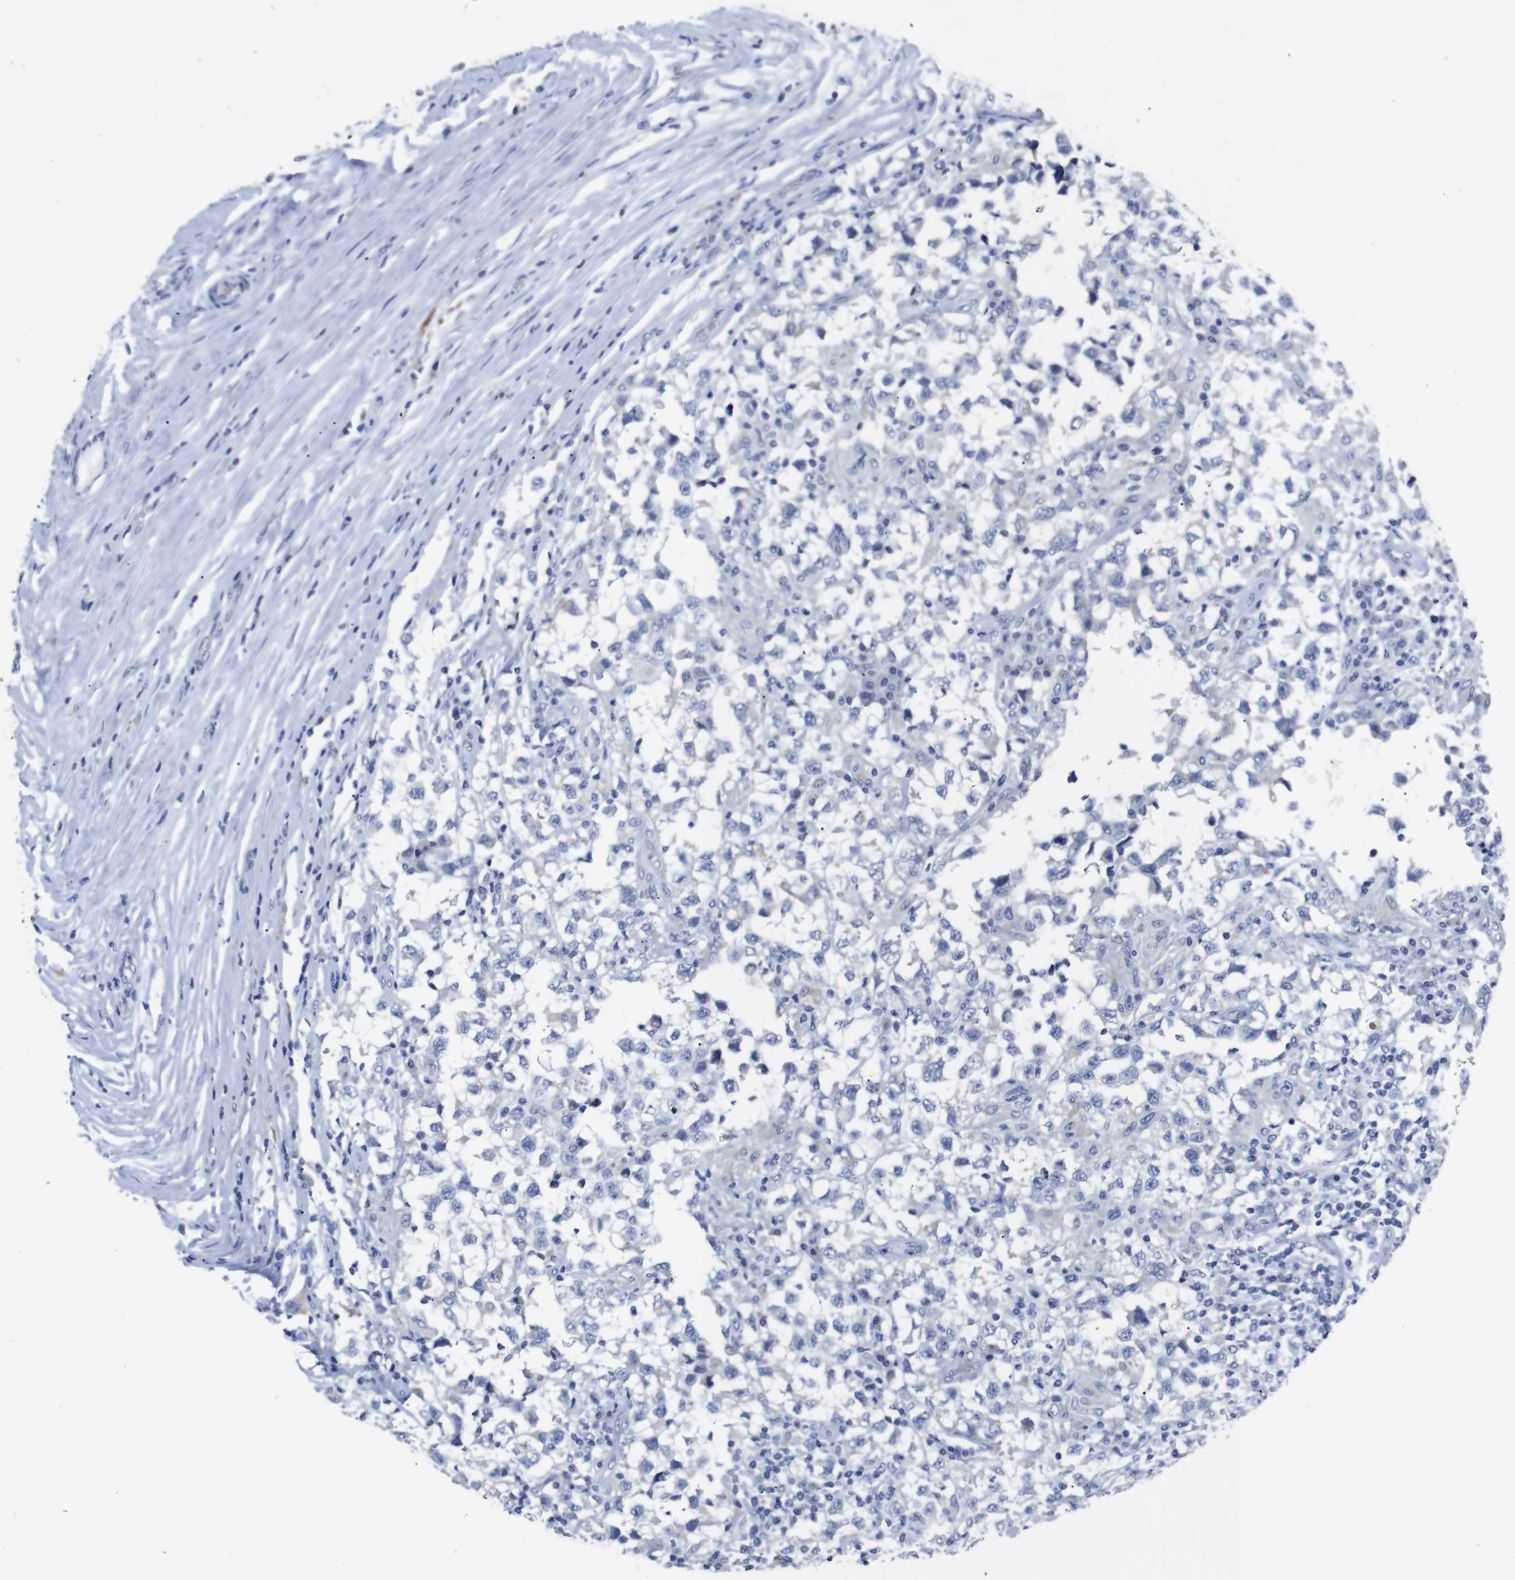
{"staining": {"intensity": "negative", "quantity": "none", "location": "none"}, "tissue": "testis cancer", "cell_type": "Tumor cells", "image_type": "cancer", "snomed": [{"axis": "morphology", "description": "Carcinoma, Embryonal, NOS"}, {"axis": "topography", "description": "Testis"}], "caption": "Immunohistochemistry (IHC) of testis cancer reveals no staining in tumor cells.", "gene": "GJB2", "patient": {"sex": "male", "age": 21}}